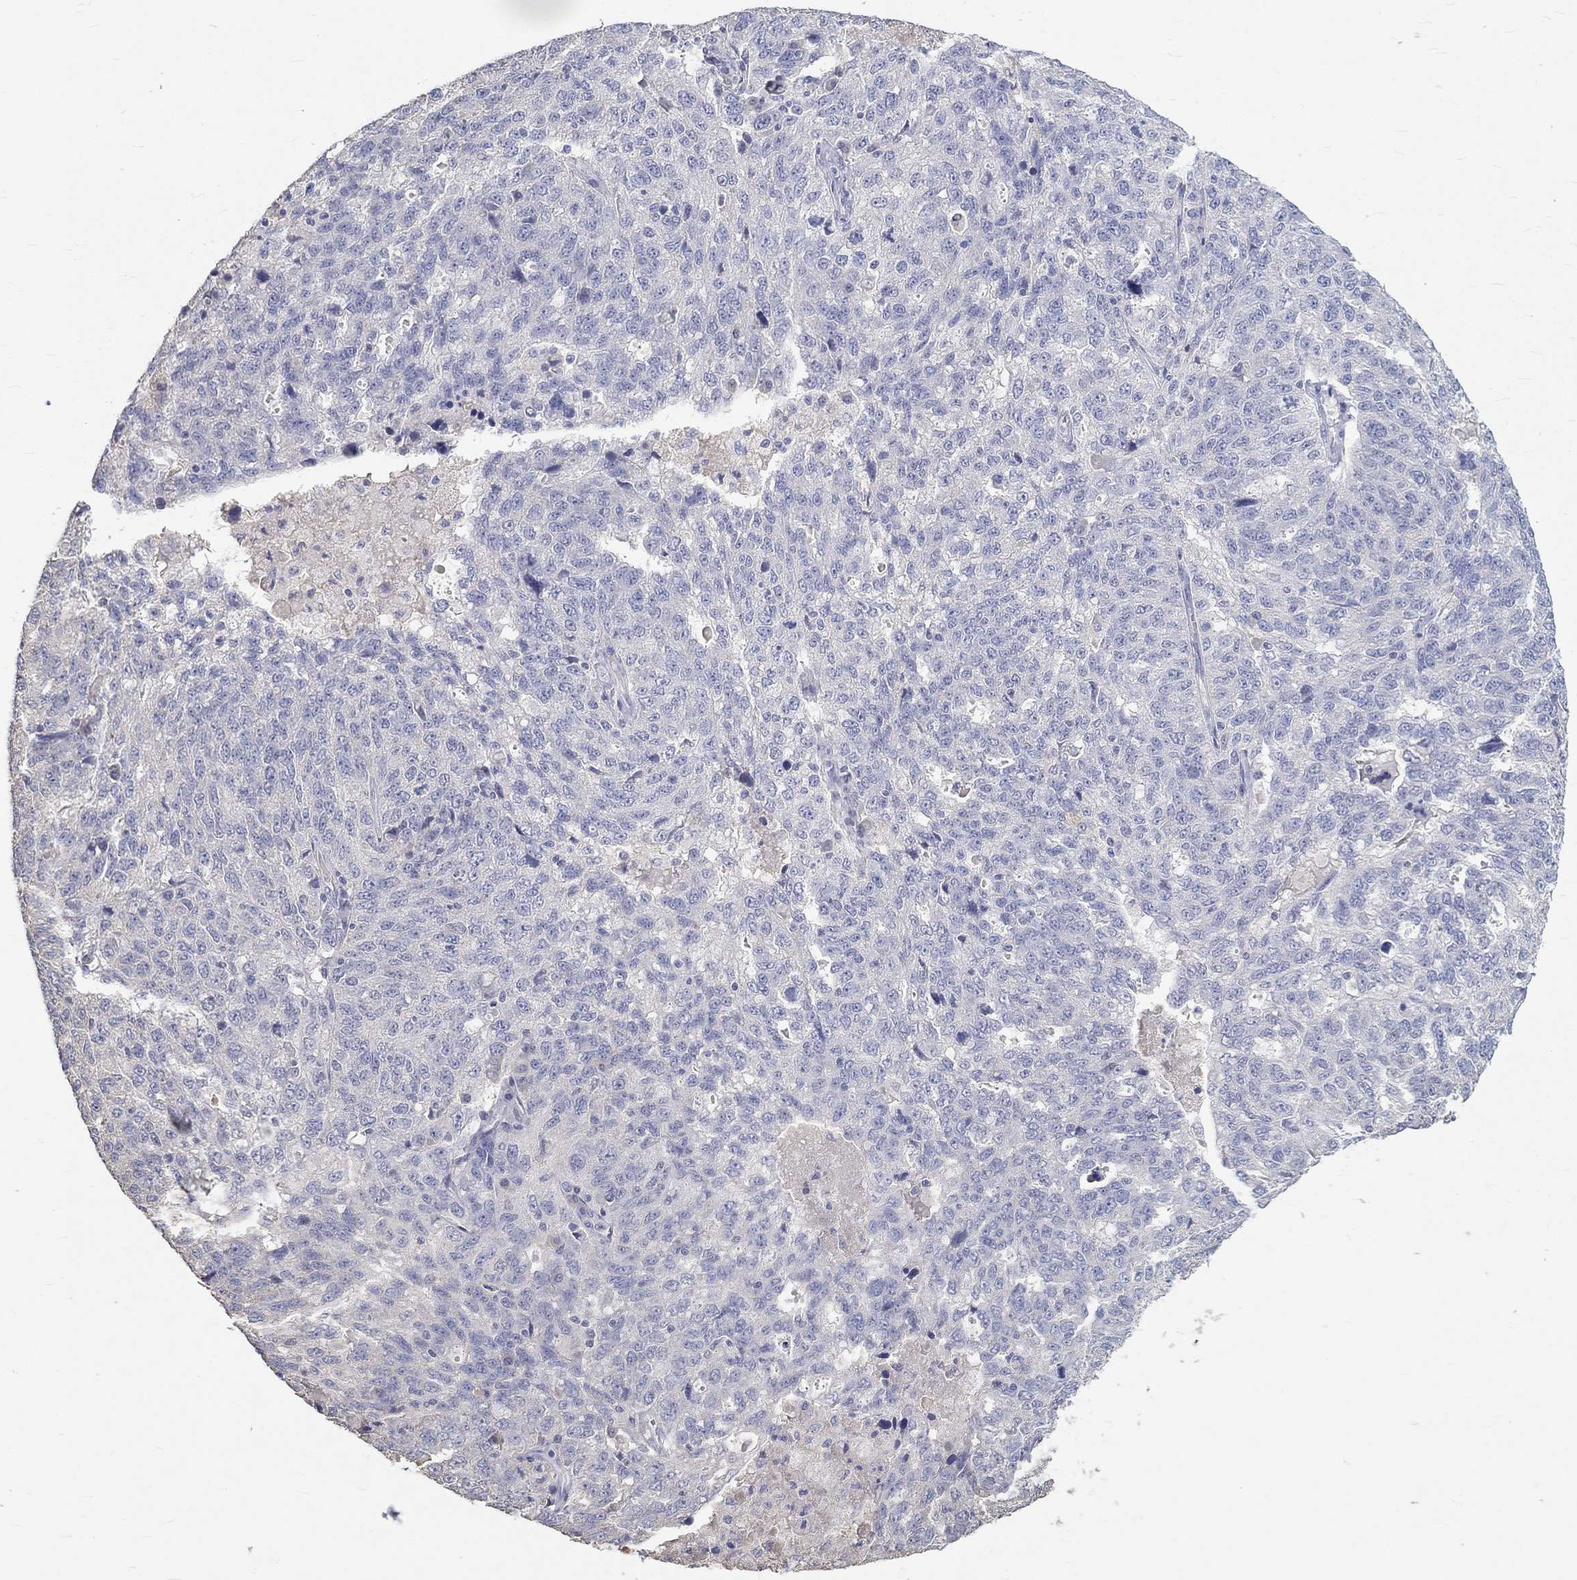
{"staining": {"intensity": "negative", "quantity": "none", "location": "none"}, "tissue": "ovarian cancer", "cell_type": "Tumor cells", "image_type": "cancer", "snomed": [{"axis": "morphology", "description": "Cystadenocarcinoma, serous, NOS"}, {"axis": "topography", "description": "Ovary"}], "caption": "IHC image of neoplastic tissue: human ovarian serous cystadenocarcinoma stained with DAB shows no significant protein staining in tumor cells.", "gene": "FGF2", "patient": {"sex": "female", "age": 71}}